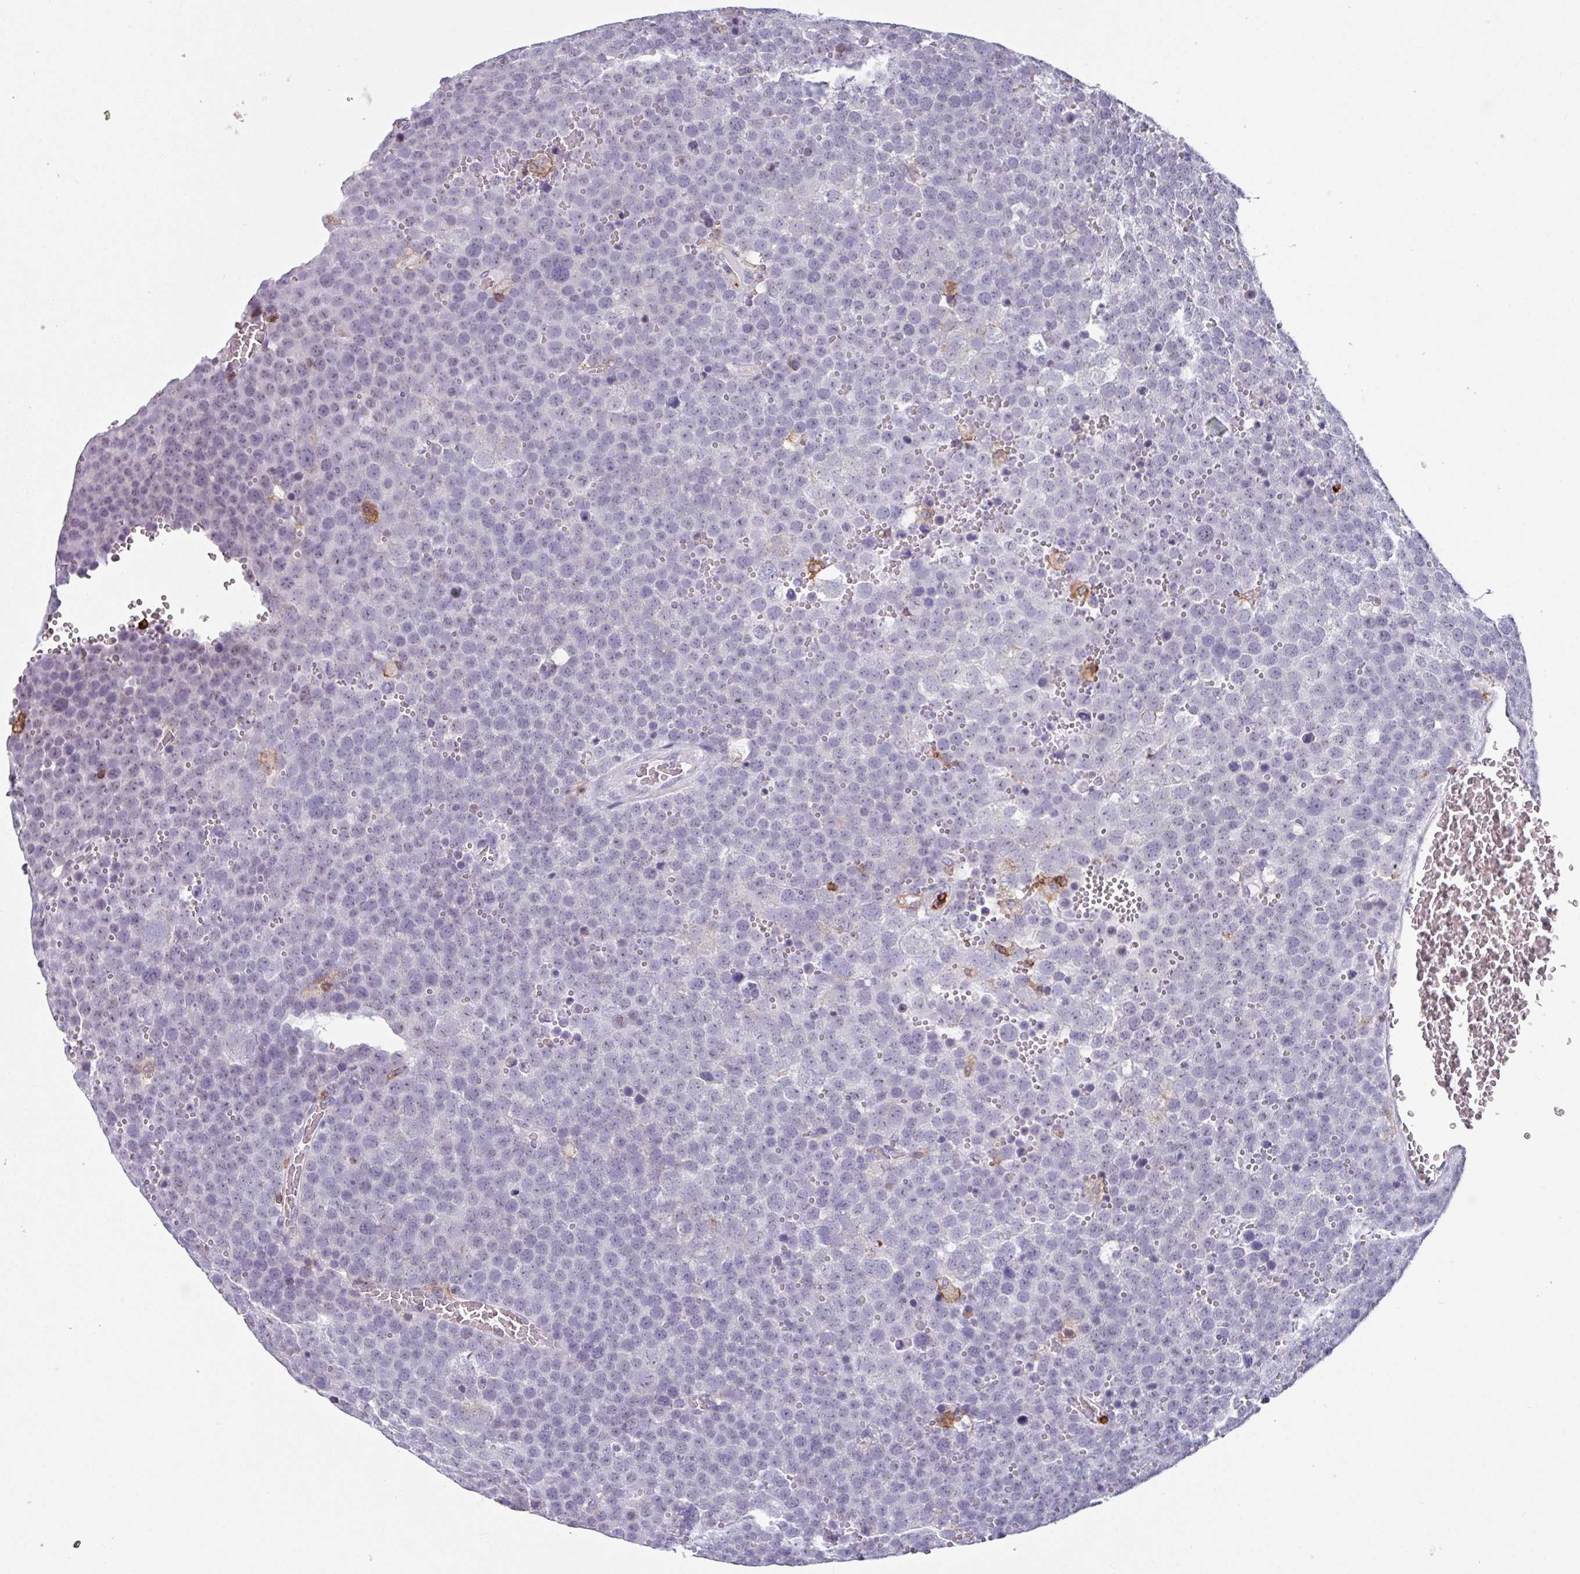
{"staining": {"intensity": "negative", "quantity": "none", "location": "none"}, "tissue": "testis cancer", "cell_type": "Tumor cells", "image_type": "cancer", "snomed": [{"axis": "morphology", "description": "Seminoma, NOS"}, {"axis": "topography", "description": "Testis"}], "caption": "The image reveals no significant staining in tumor cells of testis cancer.", "gene": "EXOSC5", "patient": {"sex": "male", "age": 71}}